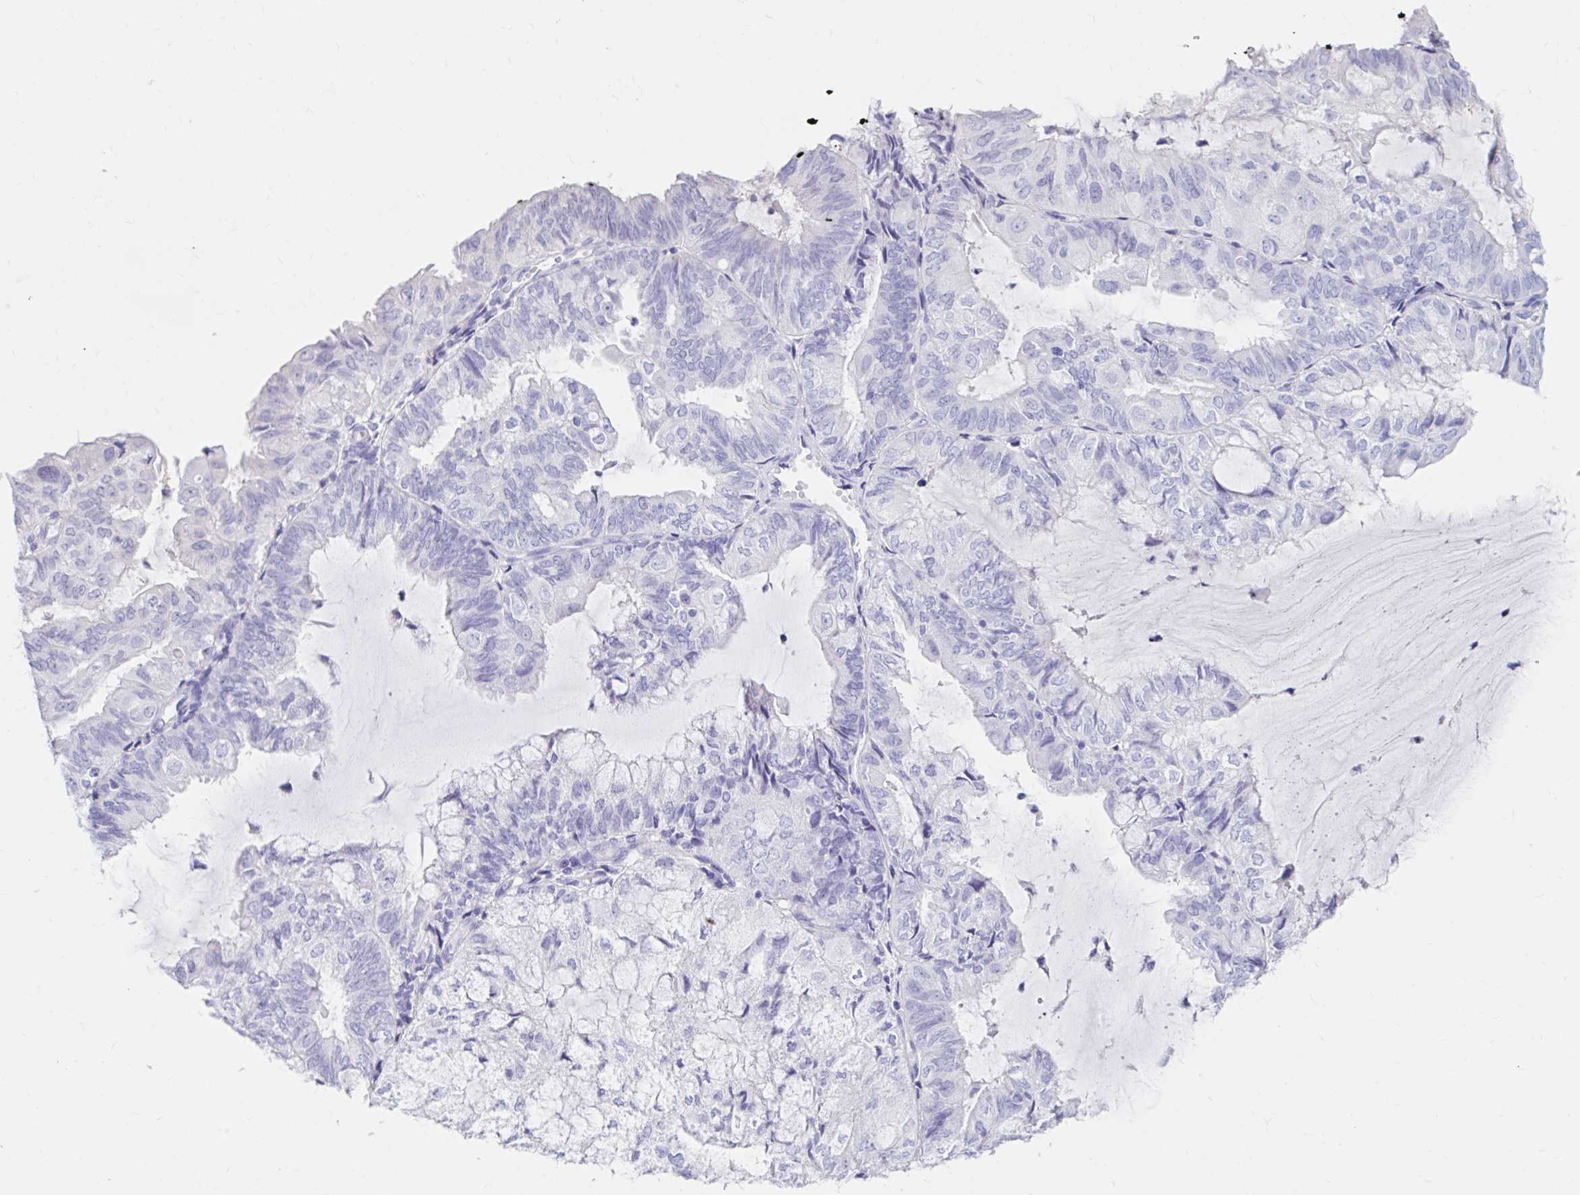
{"staining": {"intensity": "negative", "quantity": "none", "location": "none"}, "tissue": "endometrial cancer", "cell_type": "Tumor cells", "image_type": "cancer", "snomed": [{"axis": "morphology", "description": "Adenocarcinoma, NOS"}, {"axis": "topography", "description": "Endometrium"}], "caption": "An immunohistochemistry (IHC) photomicrograph of endometrial adenocarcinoma is shown. There is no staining in tumor cells of endometrial adenocarcinoma.", "gene": "DPEP3", "patient": {"sex": "female", "age": 81}}